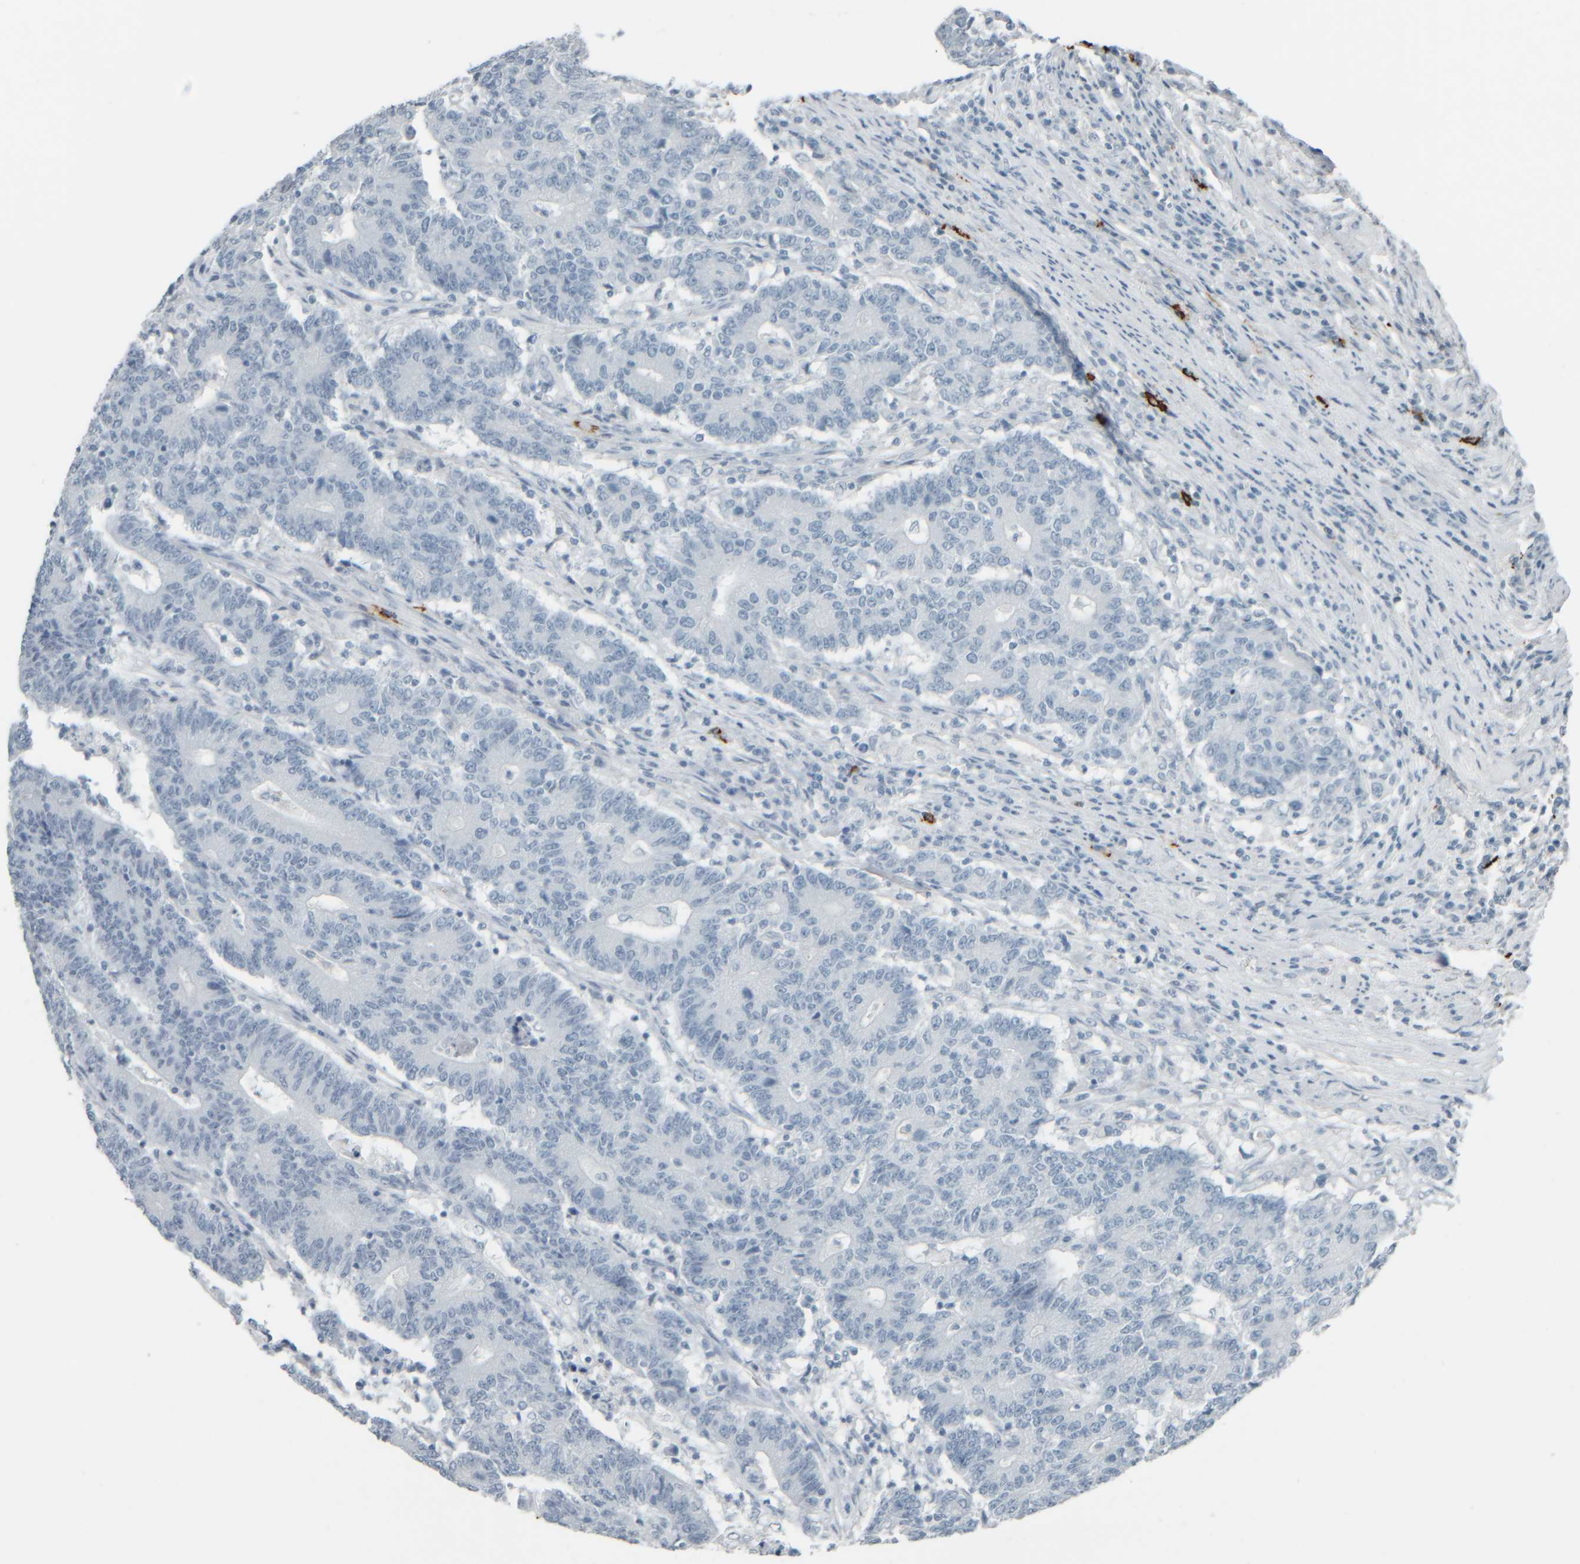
{"staining": {"intensity": "negative", "quantity": "none", "location": "none"}, "tissue": "colorectal cancer", "cell_type": "Tumor cells", "image_type": "cancer", "snomed": [{"axis": "morphology", "description": "Normal tissue, NOS"}, {"axis": "morphology", "description": "Adenocarcinoma, NOS"}, {"axis": "topography", "description": "Colon"}], "caption": "There is no significant expression in tumor cells of colorectal cancer (adenocarcinoma).", "gene": "TPSAB1", "patient": {"sex": "female", "age": 75}}